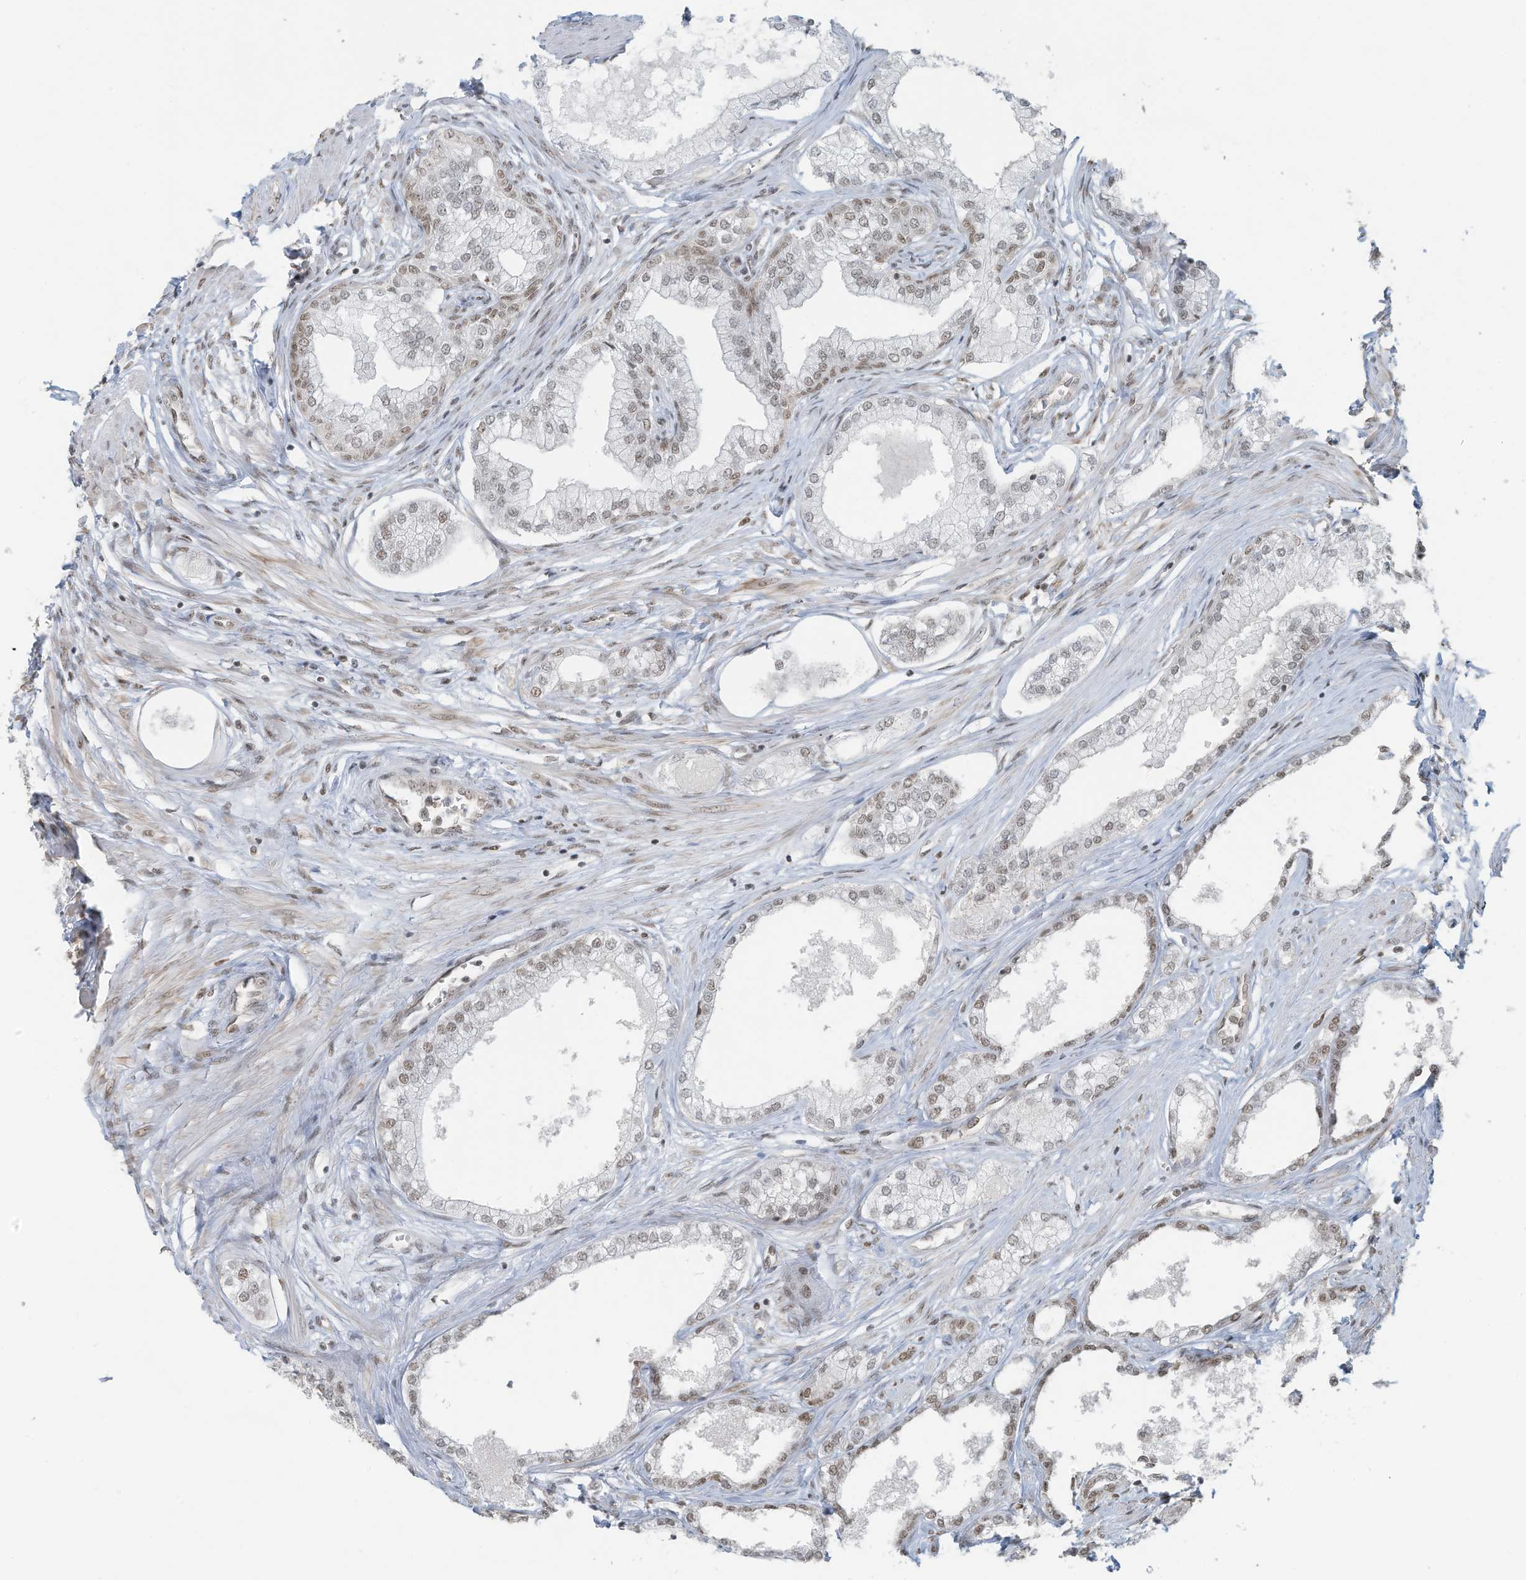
{"staining": {"intensity": "moderate", "quantity": "25%-75%", "location": "nuclear"}, "tissue": "prostate", "cell_type": "Glandular cells", "image_type": "normal", "snomed": [{"axis": "morphology", "description": "Normal tissue, NOS"}, {"axis": "morphology", "description": "Urothelial carcinoma, Low grade"}, {"axis": "topography", "description": "Urinary bladder"}, {"axis": "topography", "description": "Prostate"}], "caption": "Immunohistochemistry (DAB (3,3'-diaminobenzidine)) staining of benign human prostate exhibits moderate nuclear protein staining in approximately 25%-75% of glandular cells.", "gene": "DBR1", "patient": {"sex": "male", "age": 60}}